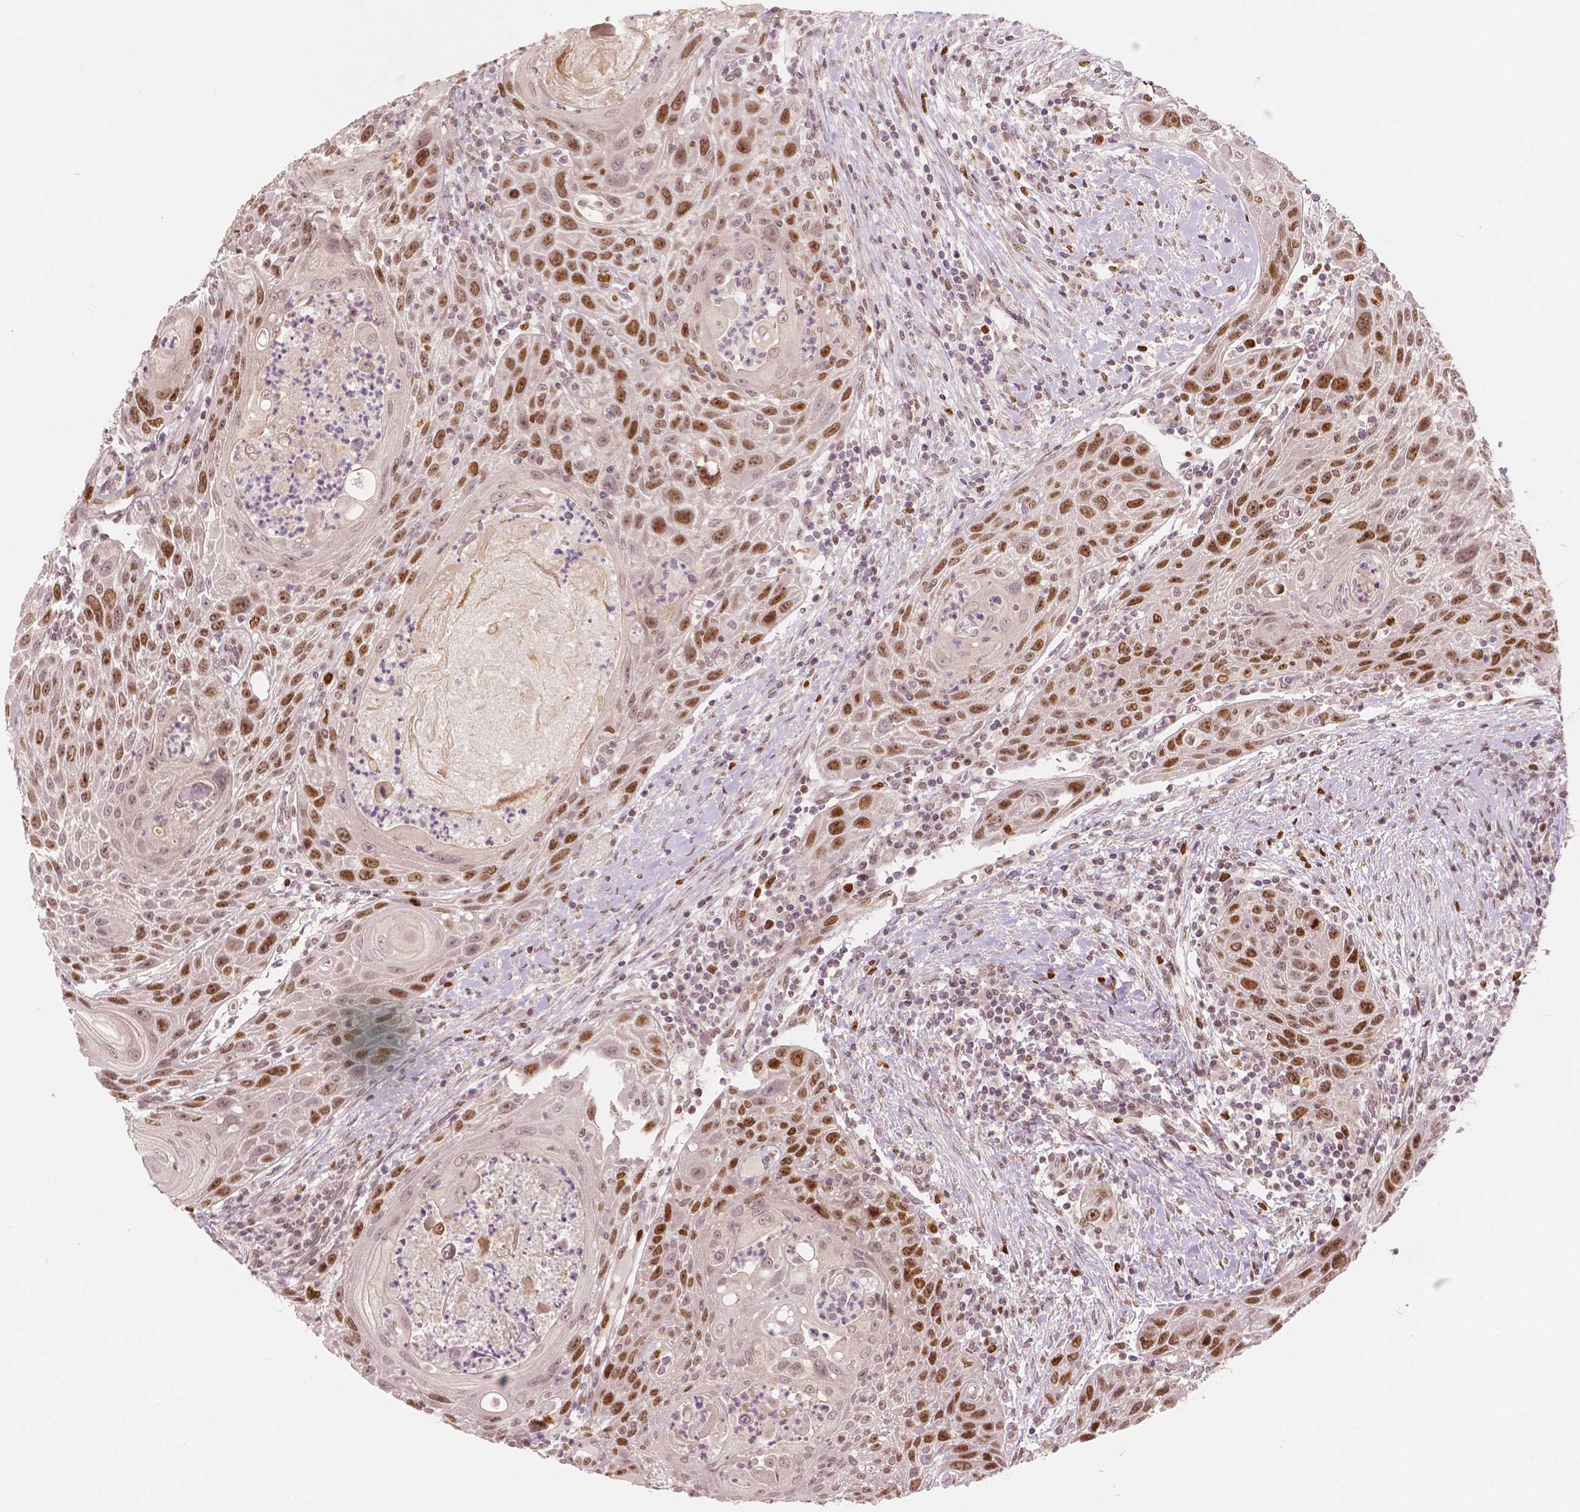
{"staining": {"intensity": "moderate", "quantity": ">75%", "location": "nuclear"}, "tissue": "head and neck cancer", "cell_type": "Tumor cells", "image_type": "cancer", "snomed": [{"axis": "morphology", "description": "Squamous cell carcinoma, NOS"}, {"axis": "topography", "description": "Head-Neck"}], "caption": "Approximately >75% of tumor cells in human head and neck squamous cell carcinoma reveal moderate nuclear protein staining as visualized by brown immunohistochemical staining.", "gene": "NSD2", "patient": {"sex": "male", "age": 69}}